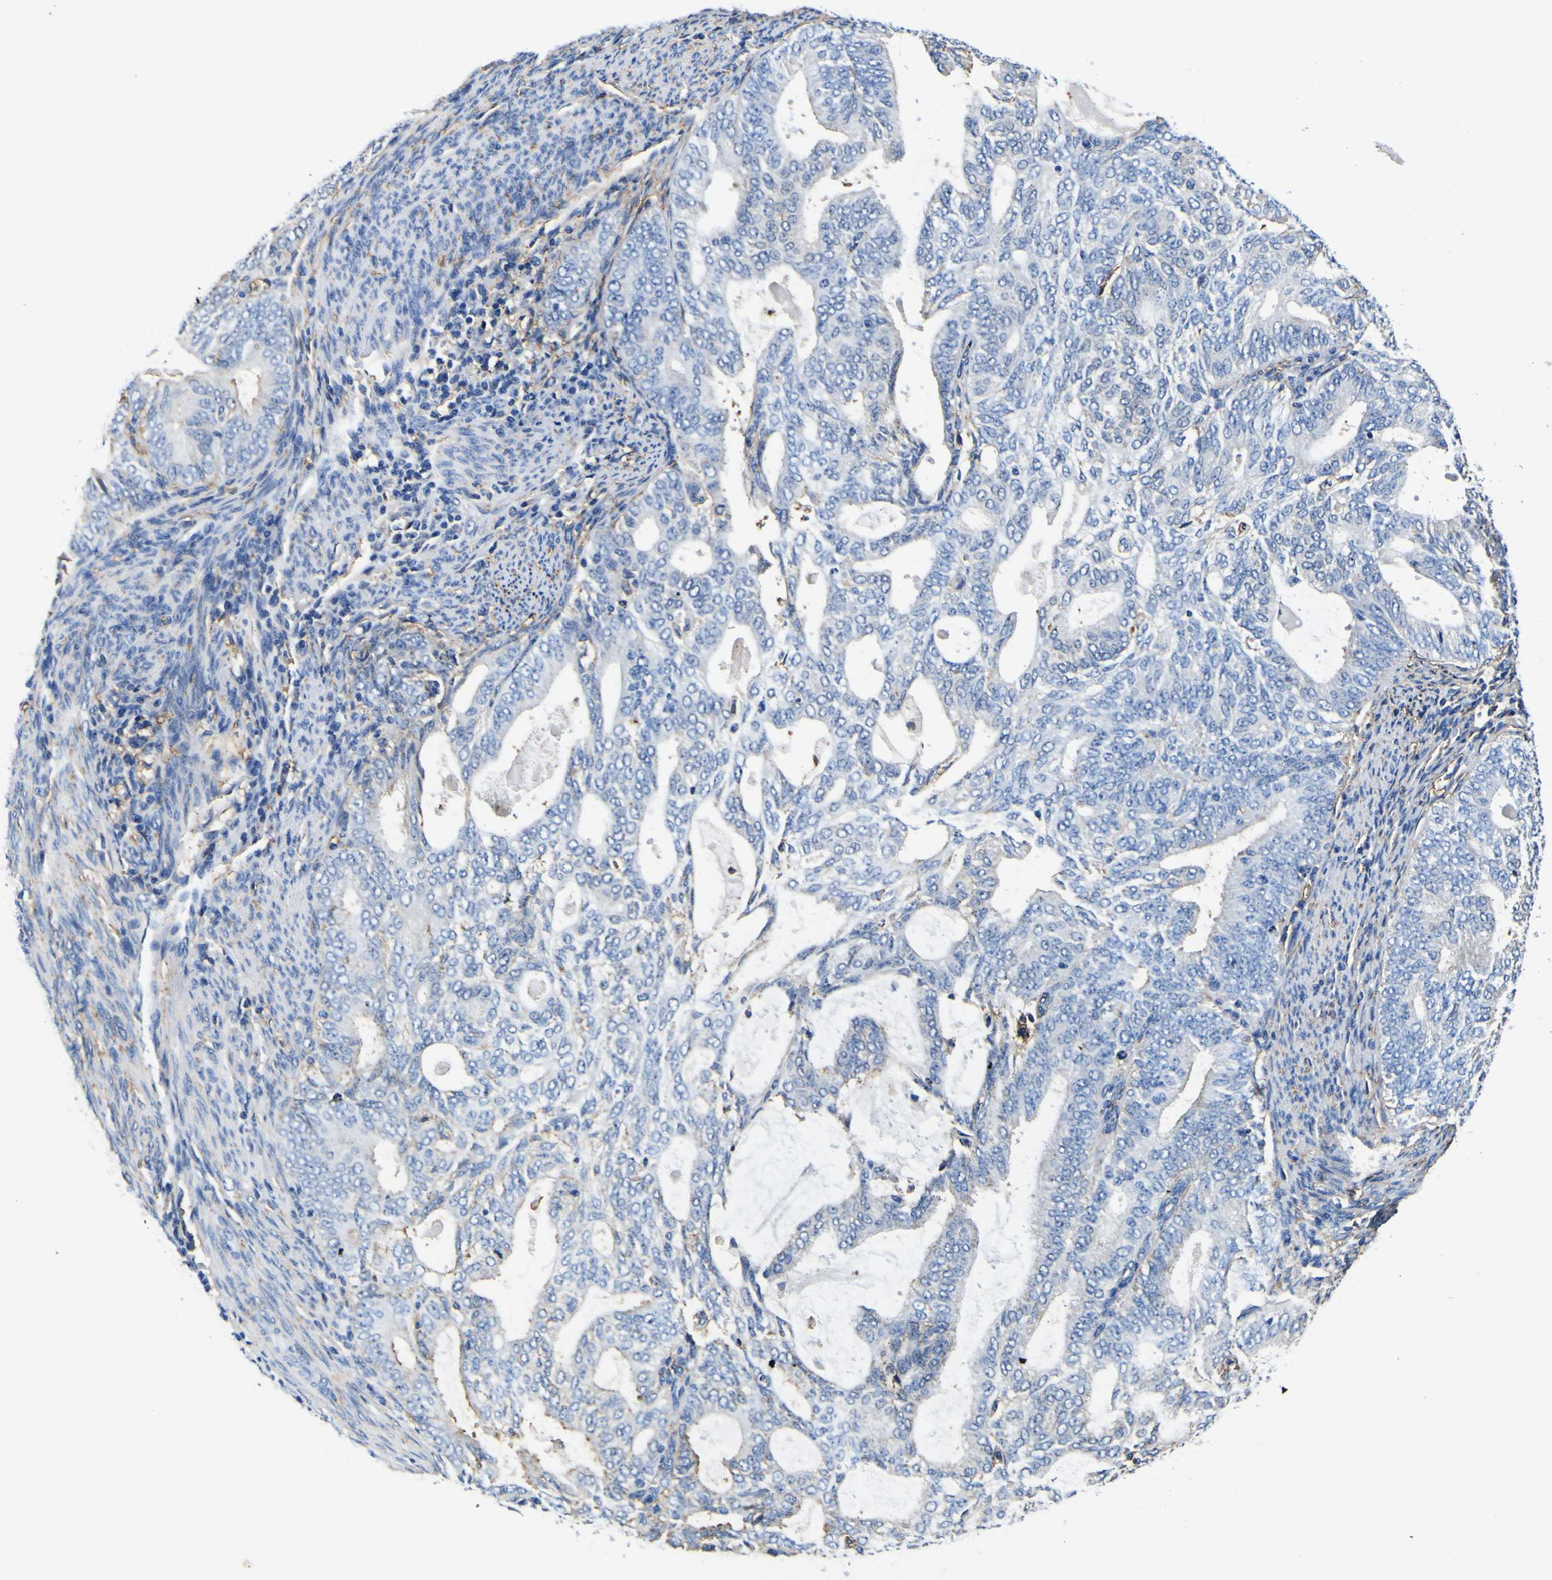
{"staining": {"intensity": "moderate", "quantity": "<25%", "location": "cytoplasmic/membranous"}, "tissue": "endometrial cancer", "cell_type": "Tumor cells", "image_type": "cancer", "snomed": [{"axis": "morphology", "description": "Adenocarcinoma, NOS"}, {"axis": "topography", "description": "Endometrium"}], "caption": "Endometrial adenocarcinoma stained with DAB IHC reveals low levels of moderate cytoplasmic/membranous staining in about <25% of tumor cells.", "gene": "PXDN", "patient": {"sex": "female", "age": 58}}